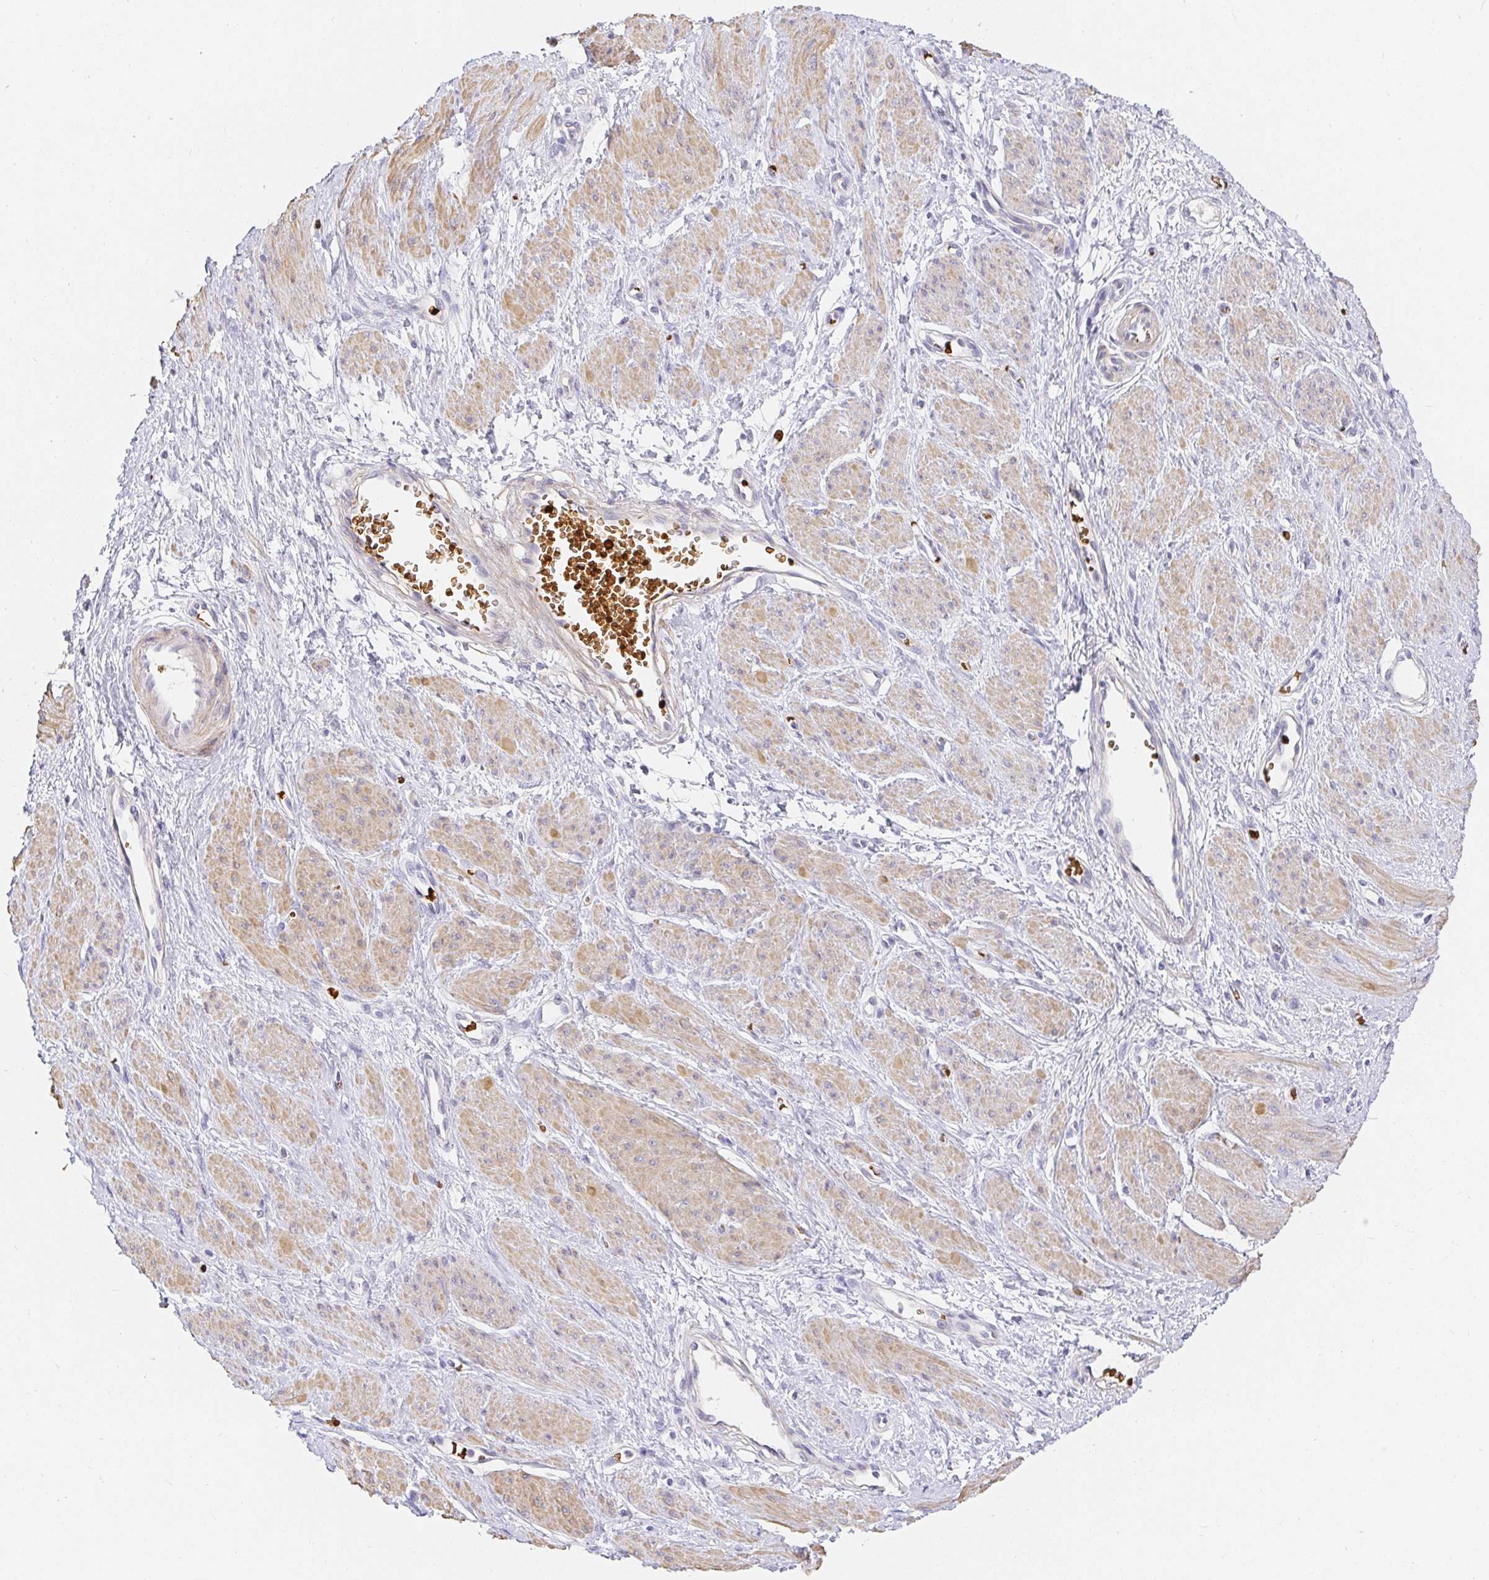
{"staining": {"intensity": "weak", "quantity": "25%-75%", "location": "cytoplasmic/membranous"}, "tissue": "smooth muscle", "cell_type": "Smooth muscle cells", "image_type": "normal", "snomed": [{"axis": "morphology", "description": "Normal tissue, NOS"}, {"axis": "topography", "description": "Smooth muscle"}, {"axis": "topography", "description": "Uterus"}], "caption": "Immunohistochemical staining of unremarkable smooth muscle demonstrates 25%-75% levels of weak cytoplasmic/membranous protein positivity in approximately 25%-75% of smooth muscle cells. The staining was performed using DAB (3,3'-diaminobenzidine) to visualize the protein expression in brown, while the nuclei were stained in blue with hematoxylin (Magnification: 20x).", "gene": "FGF21", "patient": {"sex": "female", "age": 39}}